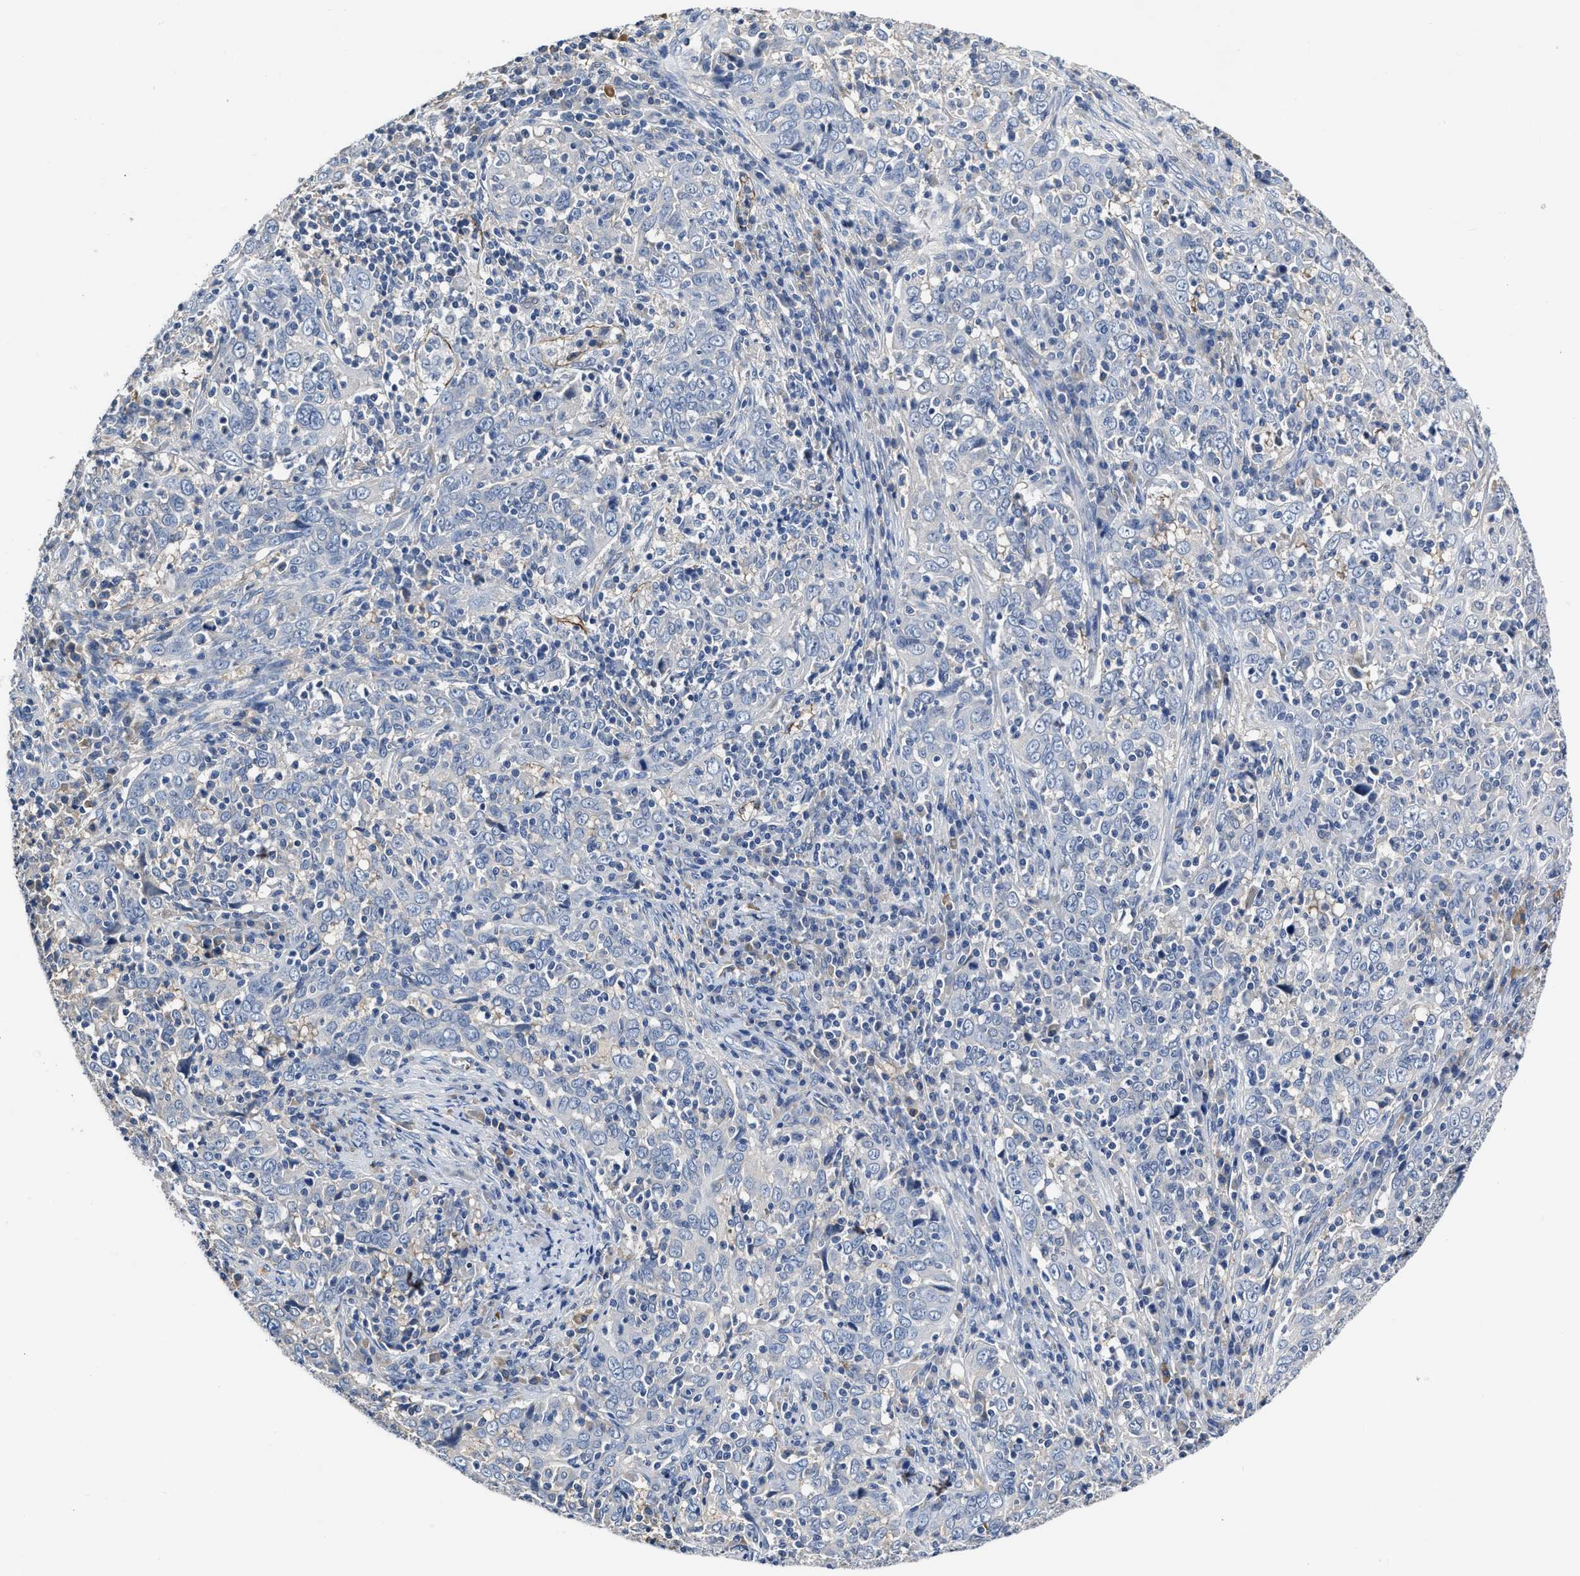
{"staining": {"intensity": "negative", "quantity": "none", "location": "none"}, "tissue": "cervical cancer", "cell_type": "Tumor cells", "image_type": "cancer", "snomed": [{"axis": "morphology", "description": "Squamous cell carcinoma, NOS"}, {"axis": "topography", "description": "Cervix"}], "caption": "Protein analysis of cervical cancer displays no significant positivity in tumor cells.", "gene": "C22orf42", "patient": {"sex": "female", "age": 46}}